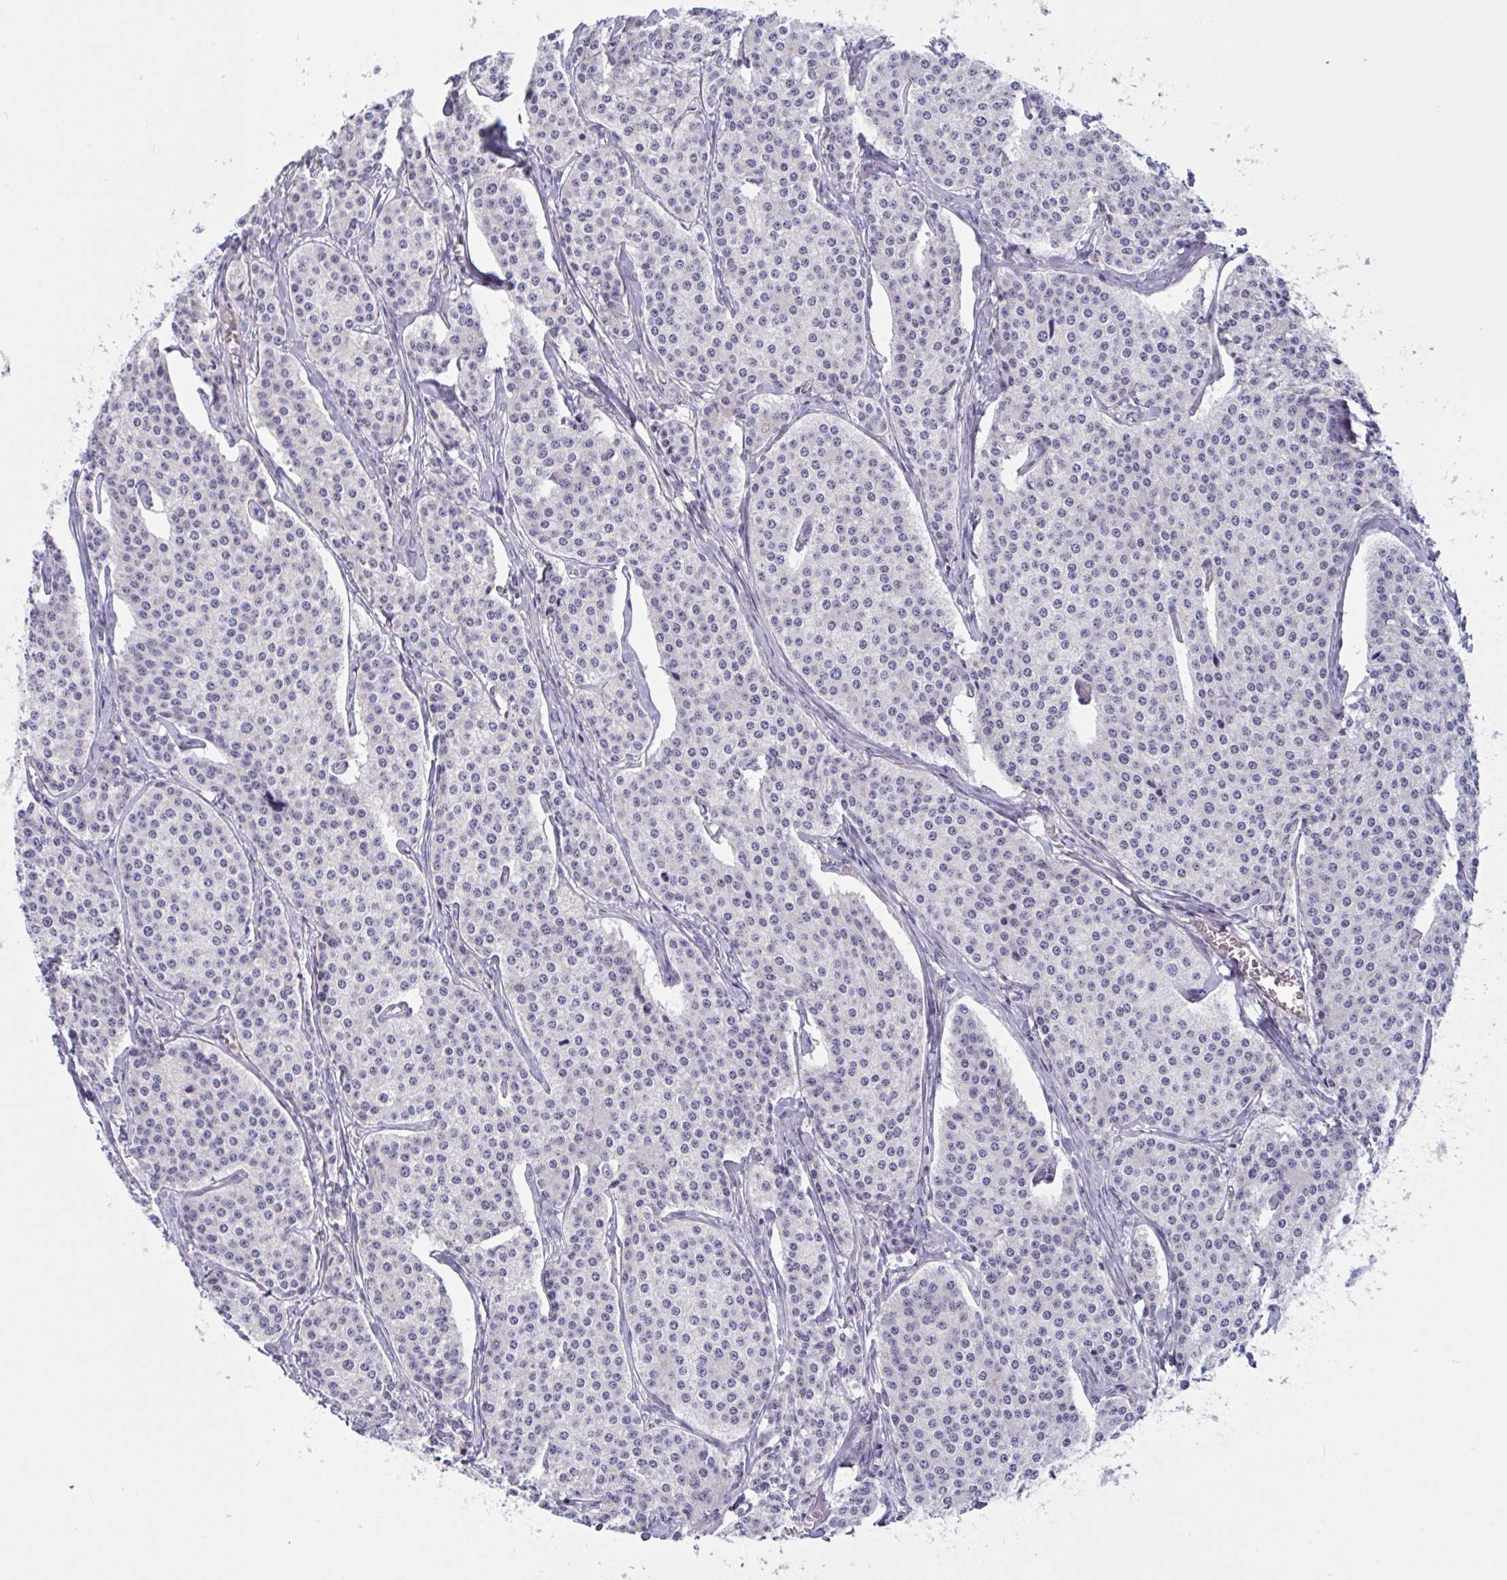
{"staining": {"intensity": "negative", "quantity": "none", "location": "none"}, "tissue": "carcinoid", "cell_type": "Tumor cells", "image_type": "cancer", "snomed": [{"axis": "morphology", "description": "Carcinoid, malignant, NOS"}, {"axis": "topography", "description": "Small intestine"}], "caption": "This is an immunohistochemistry (IHC) histopathology image of malignant carcinoid. There is no positivity in tumor cells.", "gene": "OXLD1", "patient": {"sex": "female", "age": 64}}